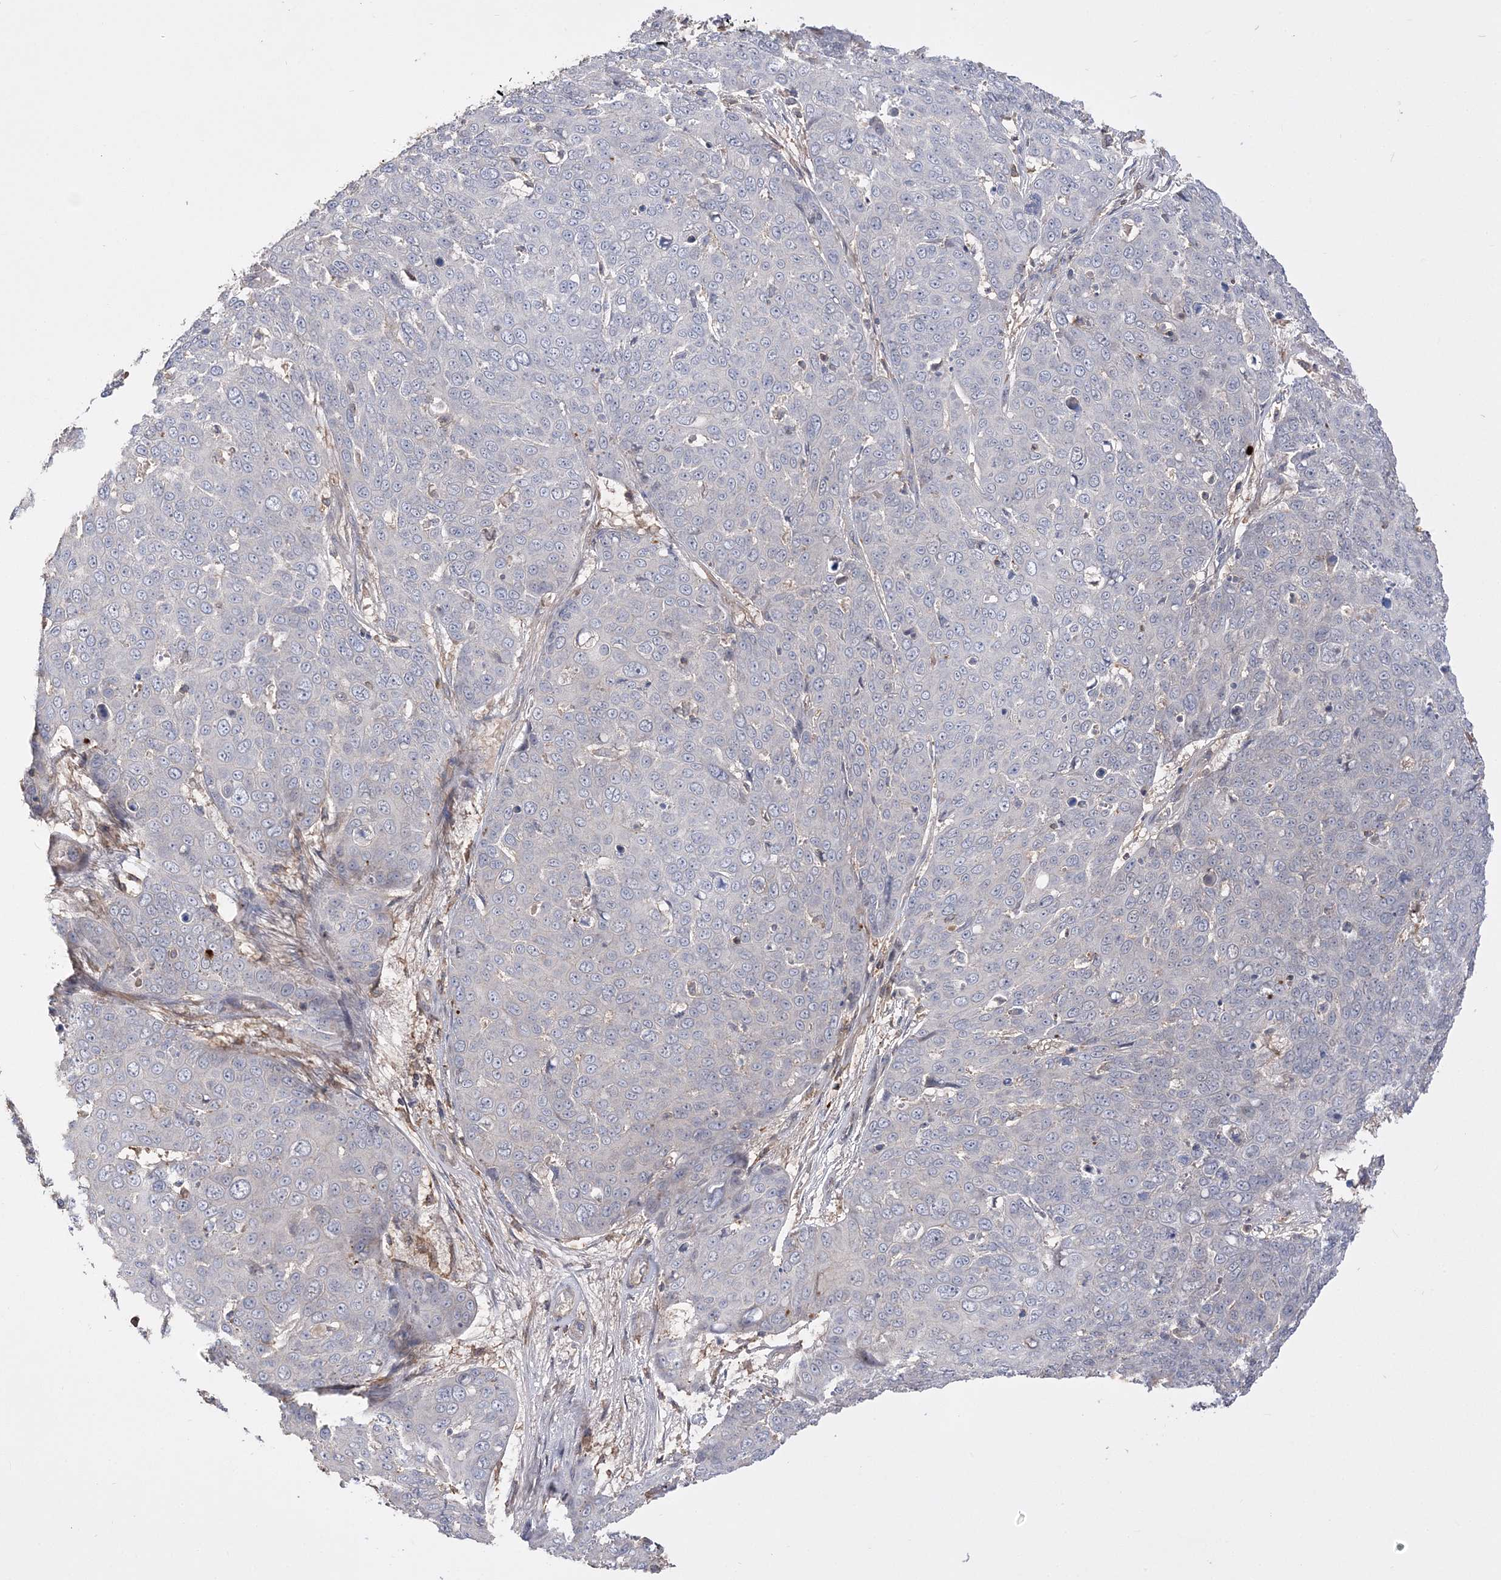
{"staining": {"intensity": "negative", "quantity": "none", "location": "none"}, "tissue": "skin cancer", "cell_type": "Tumor cells", "image_type": "cancer", "snomed": [{"axis": "morphology", "description": "Squamous cell carcinoma, NOS"}, {"axis": "topography", "description": "Skin"}], "caption": "Tumor cells show no significant protein expression in squamous cell carcinoma (skin).", "gene": "SLFN14", "patient": {"sex": "male", "age": 71}}